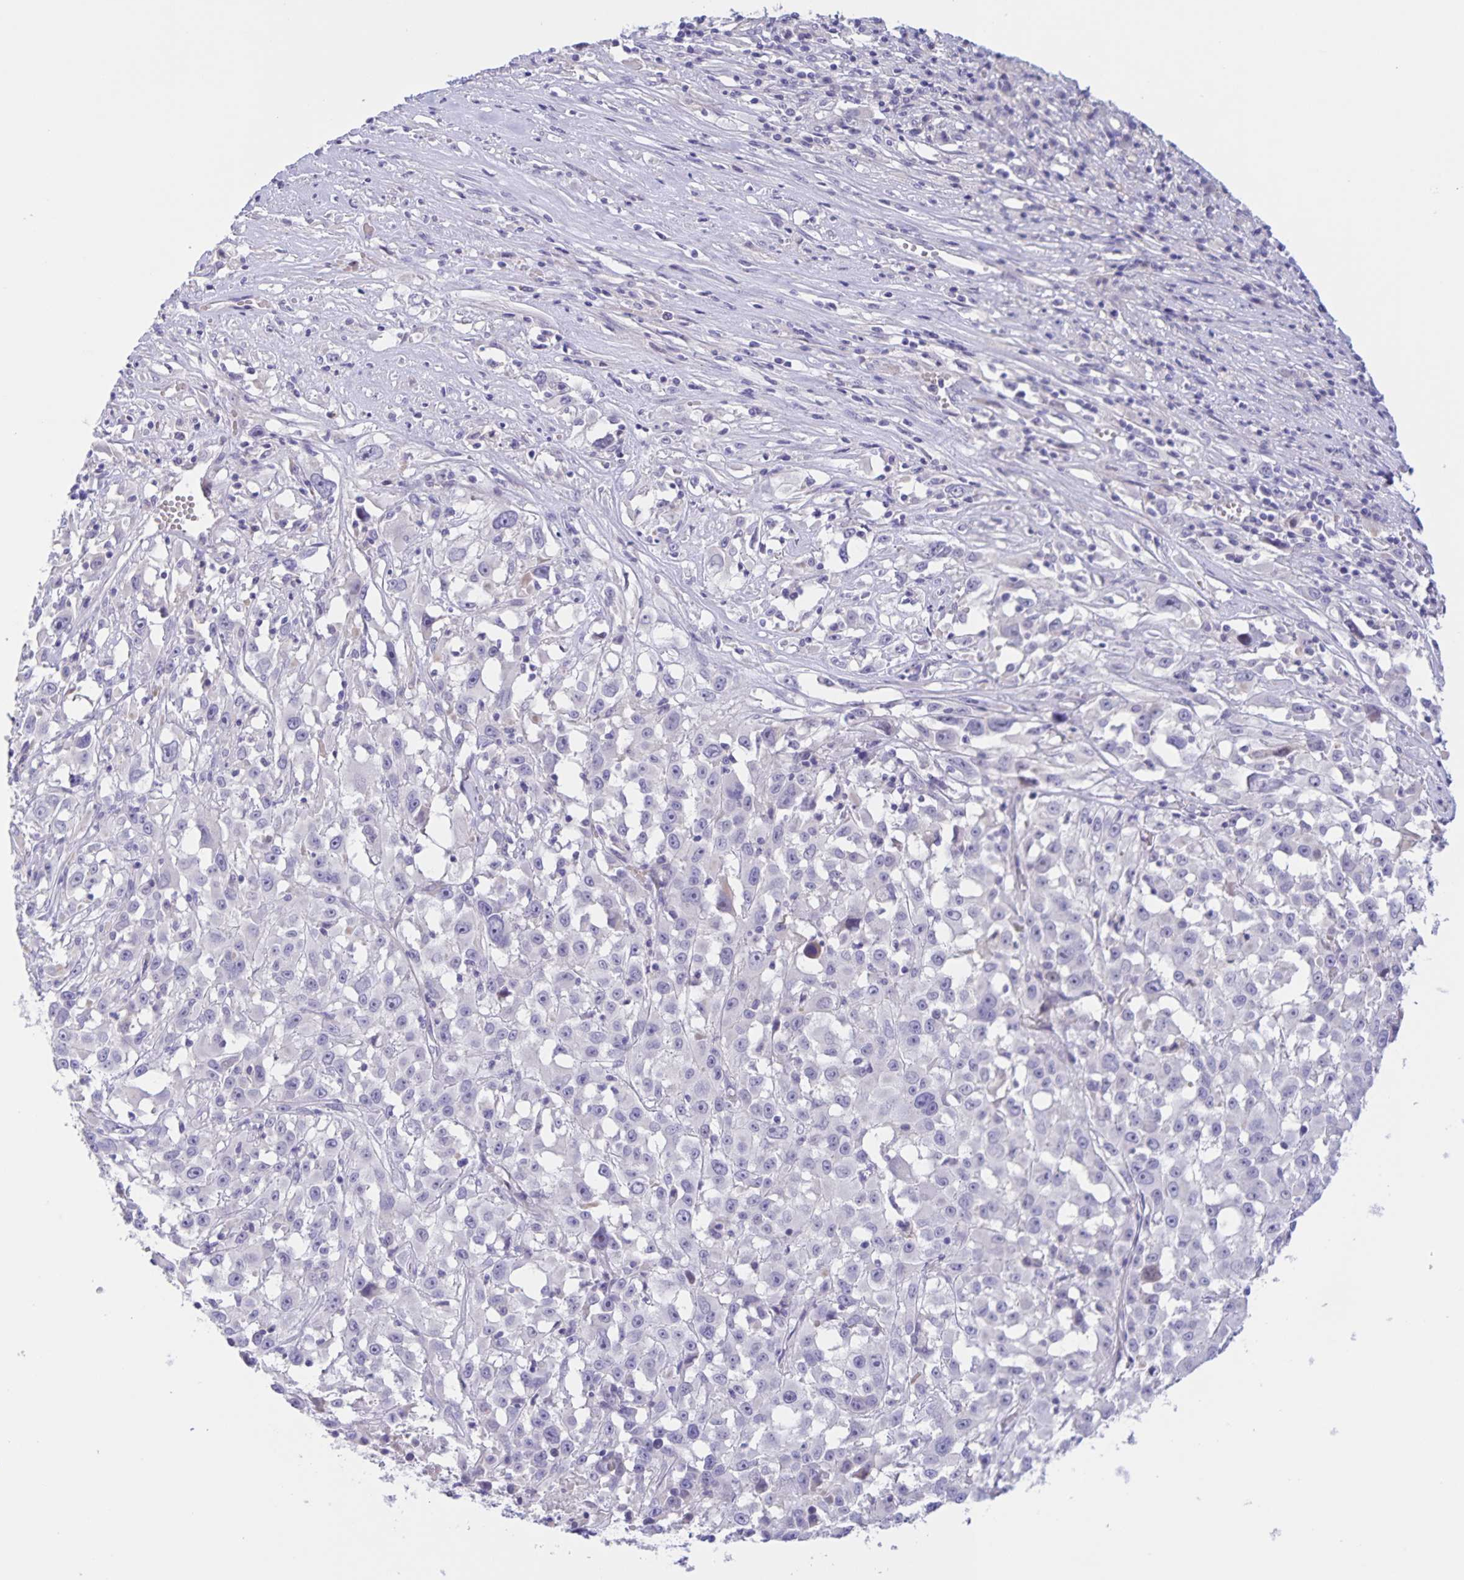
{"staining": {"intensity": "negative", "quantity": "none", "location": "none"}, "tissue": "melanoma", "cell_type": "Tumor cells", "image_type": "cancer", "snomed": [{"axis": "morphology", "description": "Malignant melanoma, Metastatic site"}, {"axis": "topography", "description": "Soft tissue"}], "caption": "Malignant melanoma (metastatic site) stained for a protein using IHC shows no staining tumor cells.", "gene": "DMGDH", "patient": {"sex": "male", "age": 50}}